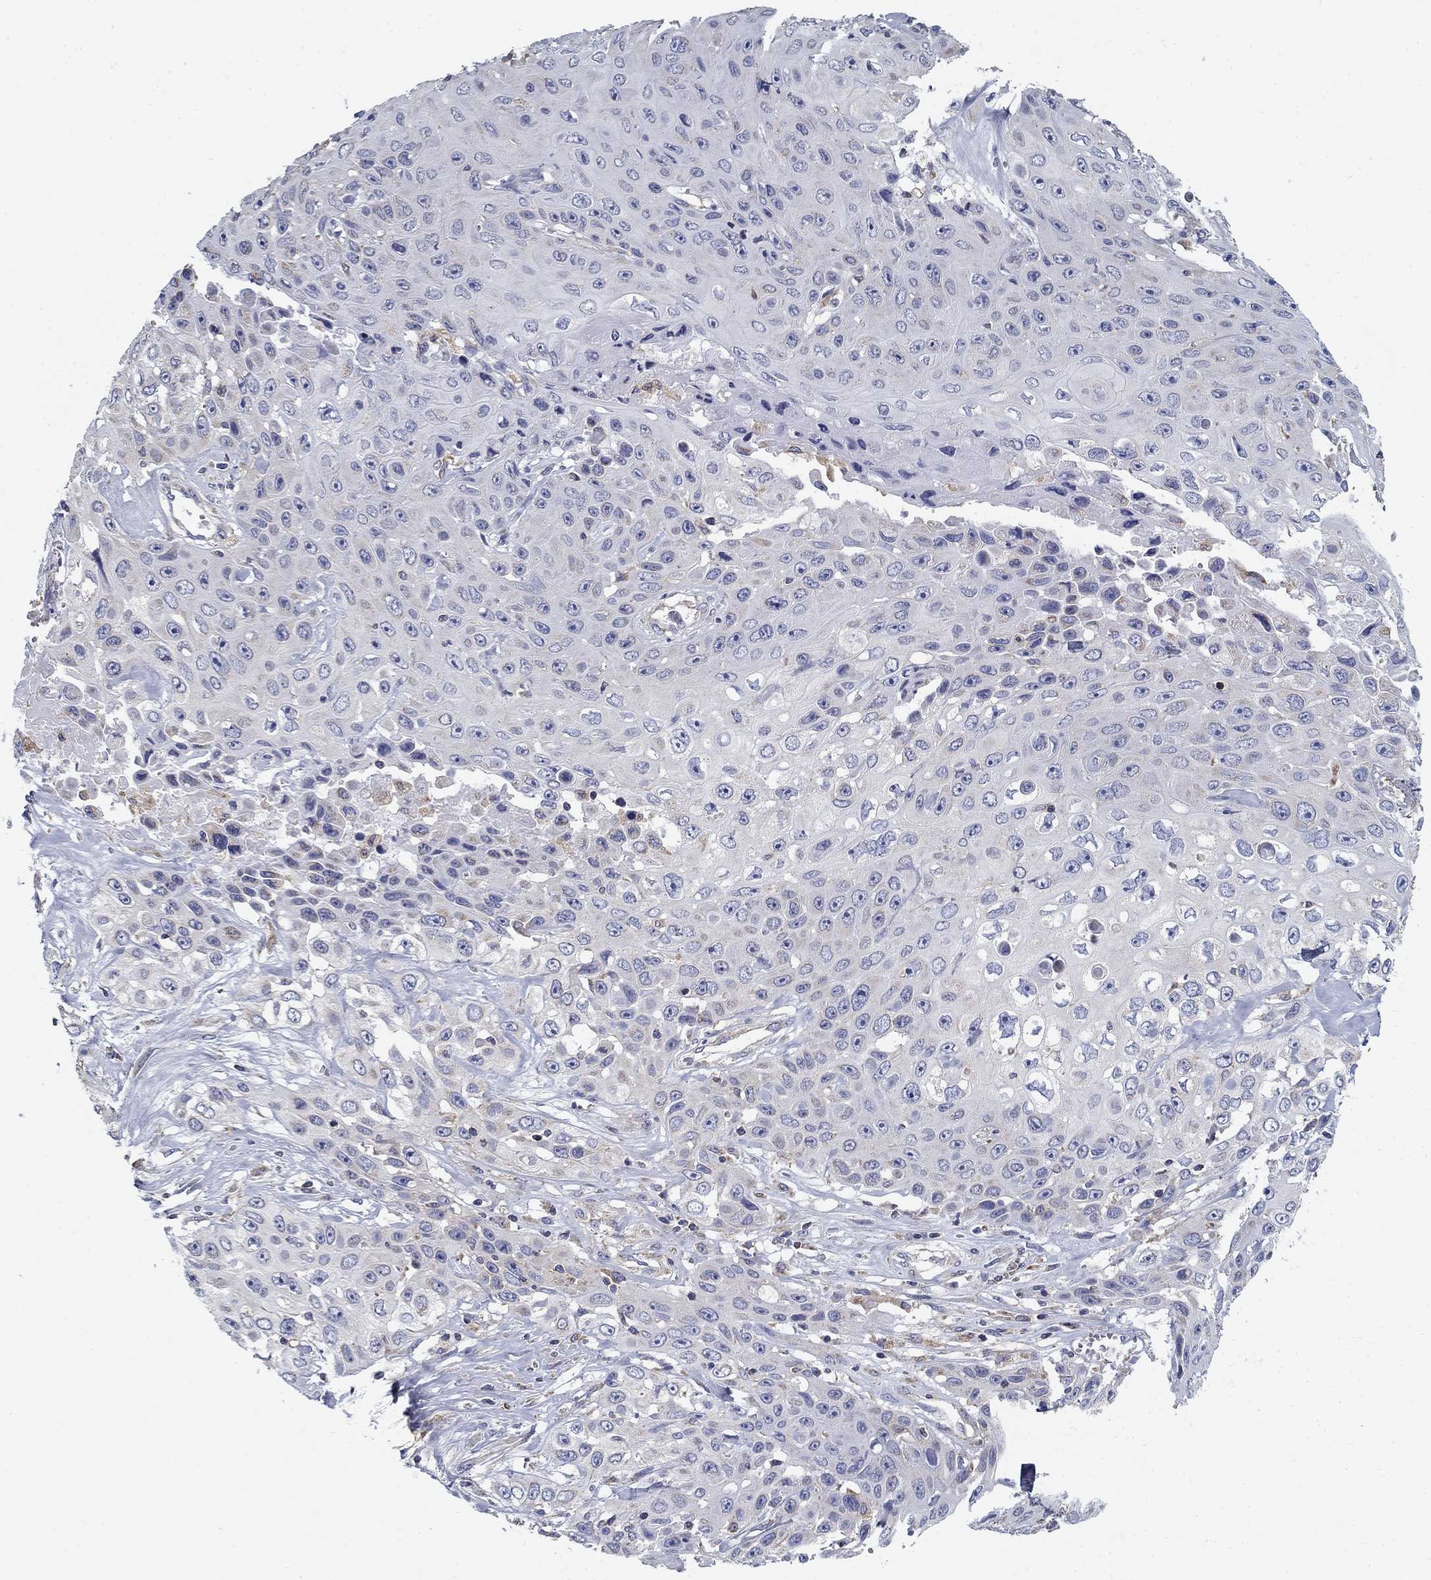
{"staining": {"intensity": "negative", "quantity": "none", "location": "none"}, "tissue": "skin cancer", "cell_type": "Tumor cells", "image_type": "cancer", "snomed": [{"axis": "morphology", "description": "Squamous cell carcinoma, NOS"}, {"axis": "topography", "description": "Skin"}], "caption": "An immunohistochemistry (IHC) histopathology image of skin cancer (squamous cell carcinoma) is shown. There is no staining in tumor cells of skin cancer (squamous cell carcinoma).", "gene": "NME5", "patient": {"sex": "male", "age": 82}}